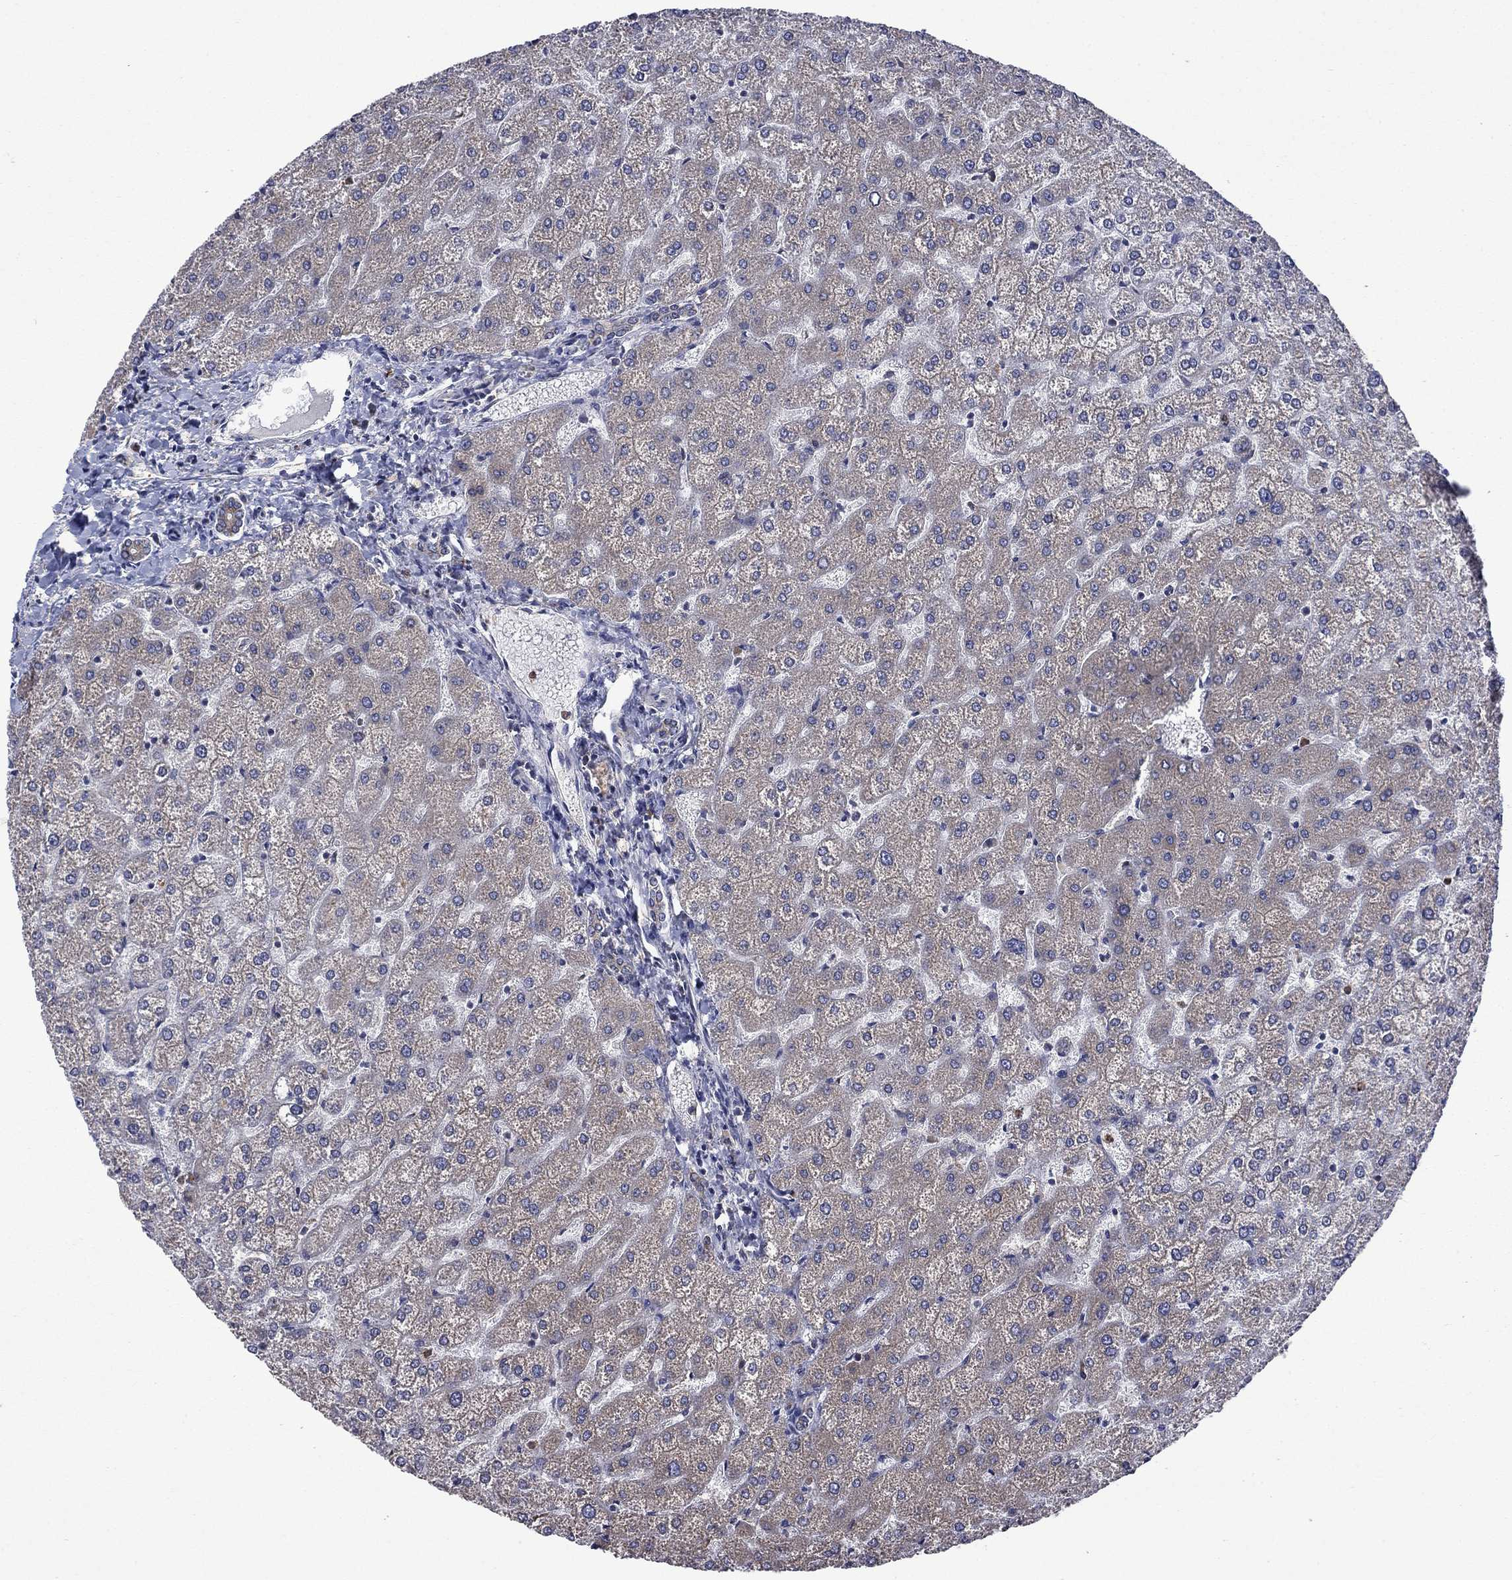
{"staining": {"intensity": "negative", "quantity": "none", "location": "none"}, "tissue": "liver", "cell_type": "Cholangiocytes", "image_type": "normal", "snomed": [{"axis": "morphology", "description": "Normal tissue, NOS"}, {"axis": "topography", "description": "Liver"}], "caption": "Photomicrograph shows no significant protein positivity in cholangiocytes of normal liver. (Stains: DAB (3,3'-diaminobenzidine) IHC with hematoxylin counter stain, Microscopy: brightfield microscopy at high magnification).", "gene": "FURIN", "patient": {"sex": "female", "age": 32}}